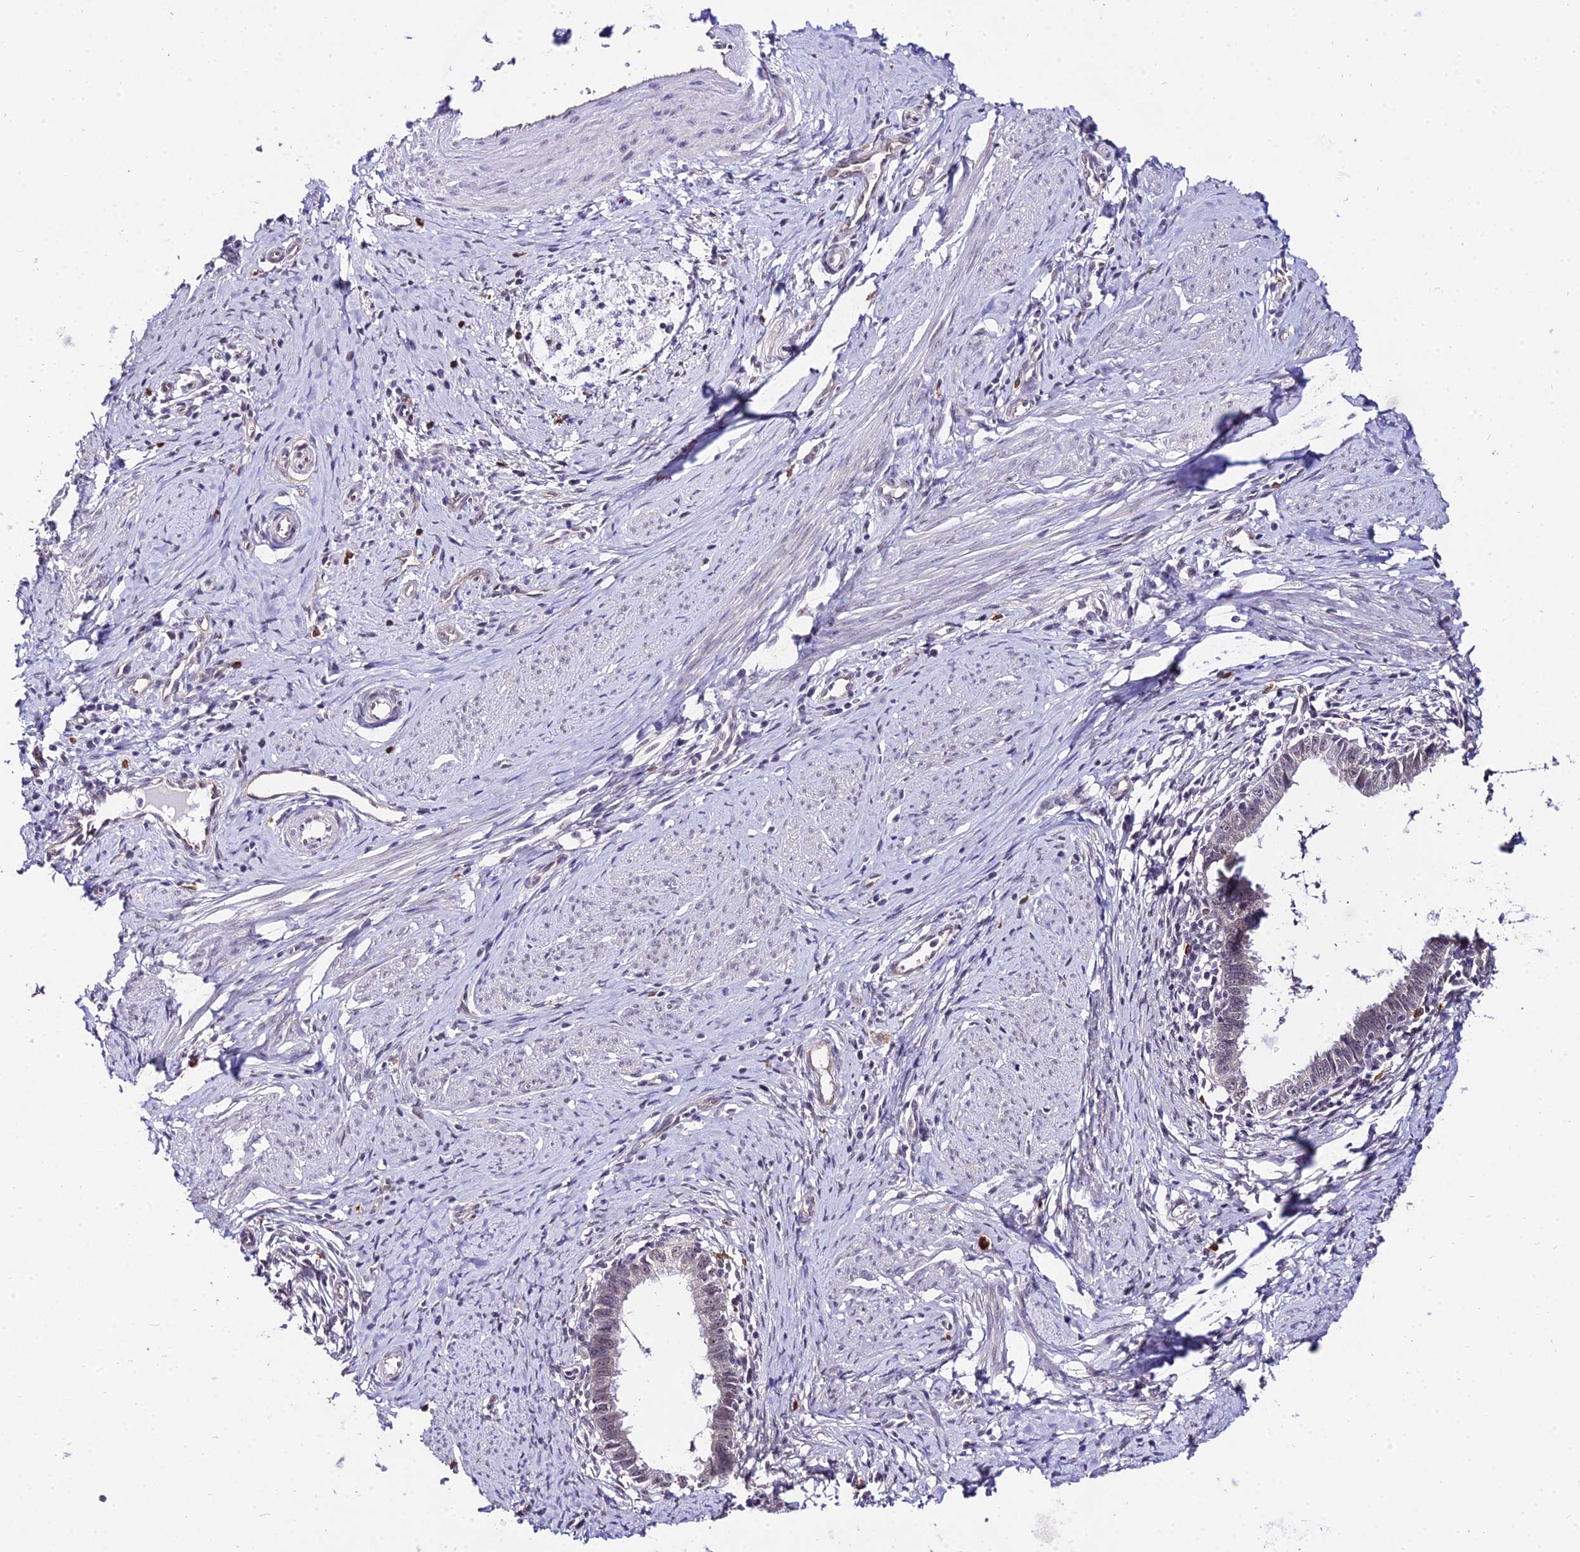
{"staining": {"intensity": "negative", "quantity": "none", "location": "none"}, "tissue": "cervical cancer", "cell_type": "Tumor cells", "image_type": "cancer", "snomed": [{"axis": "morphology", "description": "Adenocarcinoma, NOS"}, {"axis": "topography", "description": "Cervix"}], "caption": "Immunohistochemistry (IHC) histopathology image of human cervical cancer stained for a protein (brown), which shows no expression in tumor cells.", "gene": "POLR2I", "patient": {"sex": "female", "age": 36}}